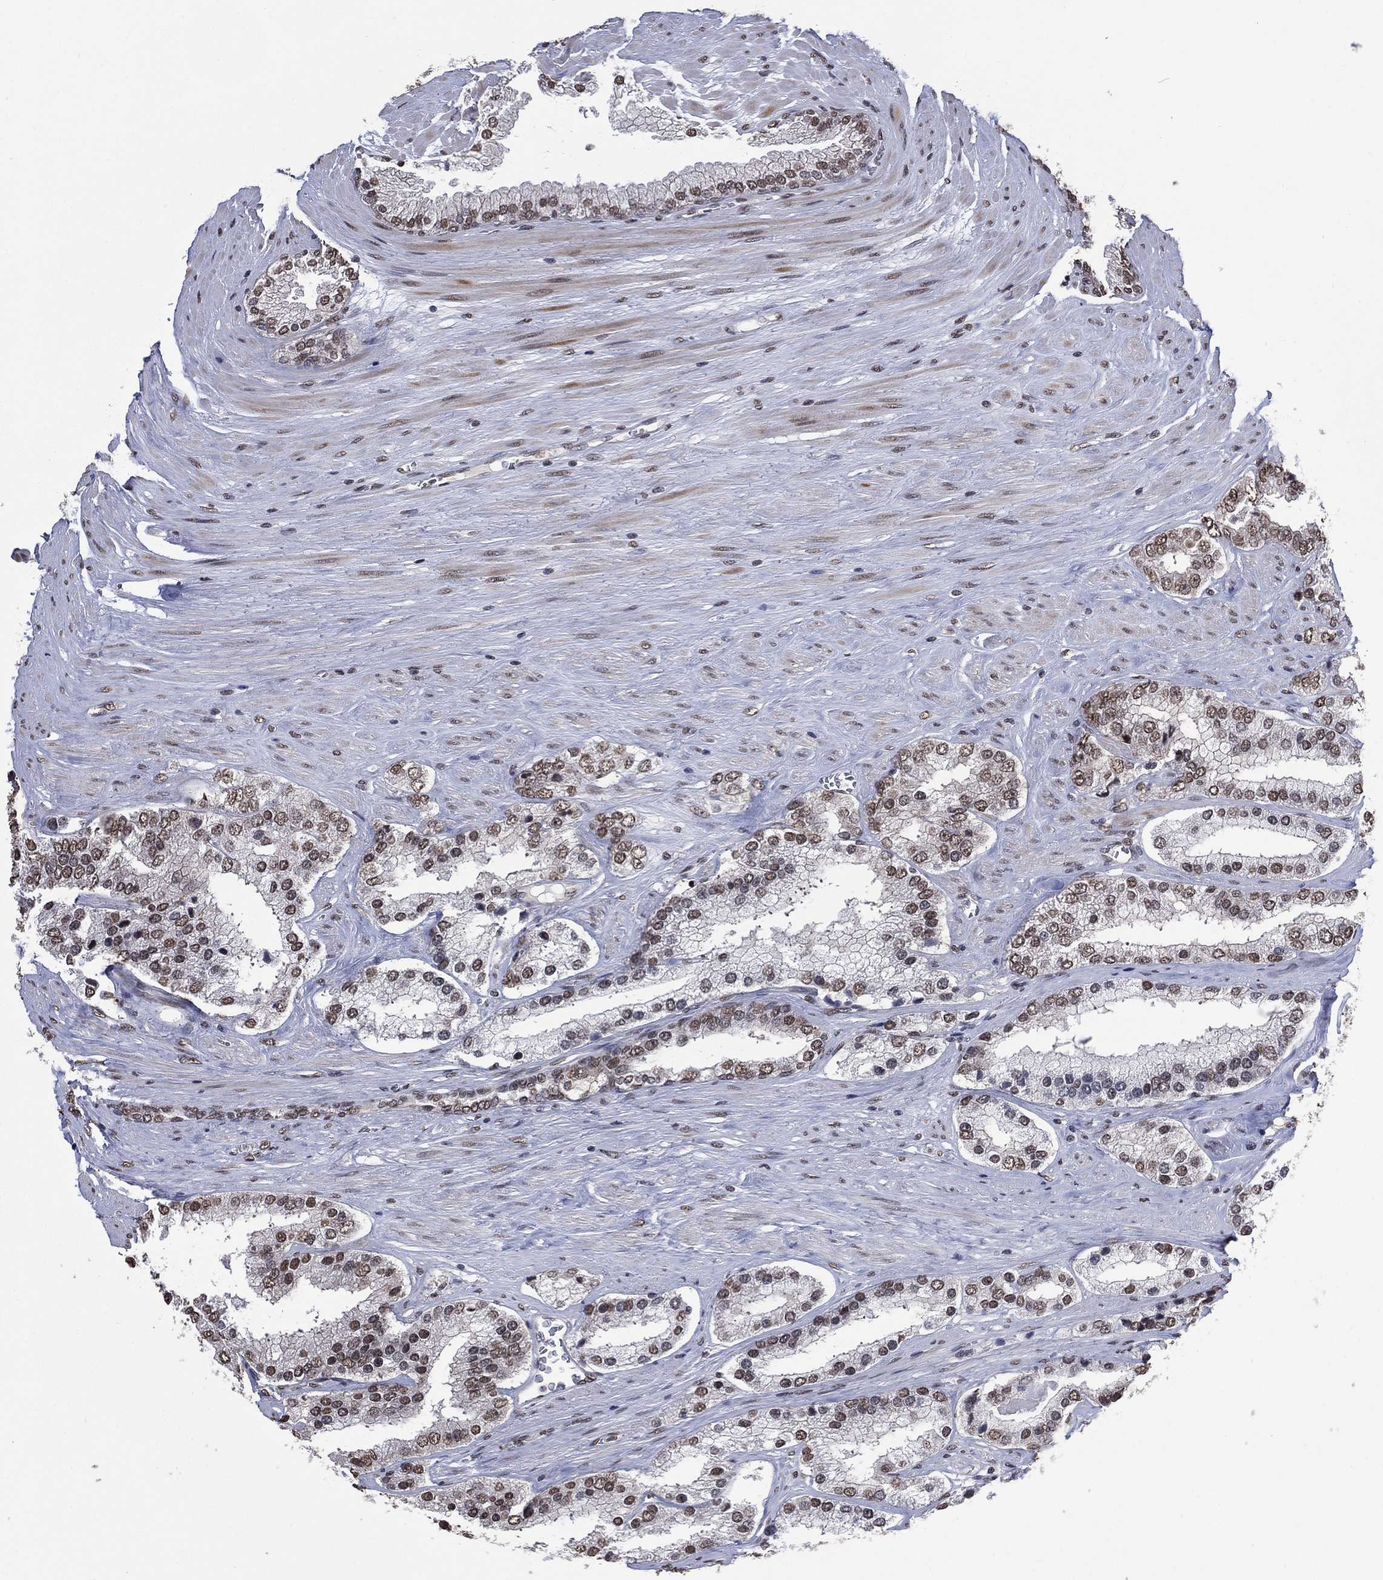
{"staining": {"intensity": "weak", "quantity": ">75%", "location": "nuclear"}, "tissue": "prostate cancer", "cell_type": "Tumor cells", "image_type": "cancer", "snomed": [{"axis": "morphology", "description": "Adenocarcinoma, Low grade"}, {"axis": "topography", "description": "Prostate"}], "caption": "IHC image of prostate cancer stained for a protein (brown), which reveals low levels of weak nuclear expression in about >75% of tumor cells.", "gene": "EHMT1", "patient": {"sex": "male", "age": 69}}